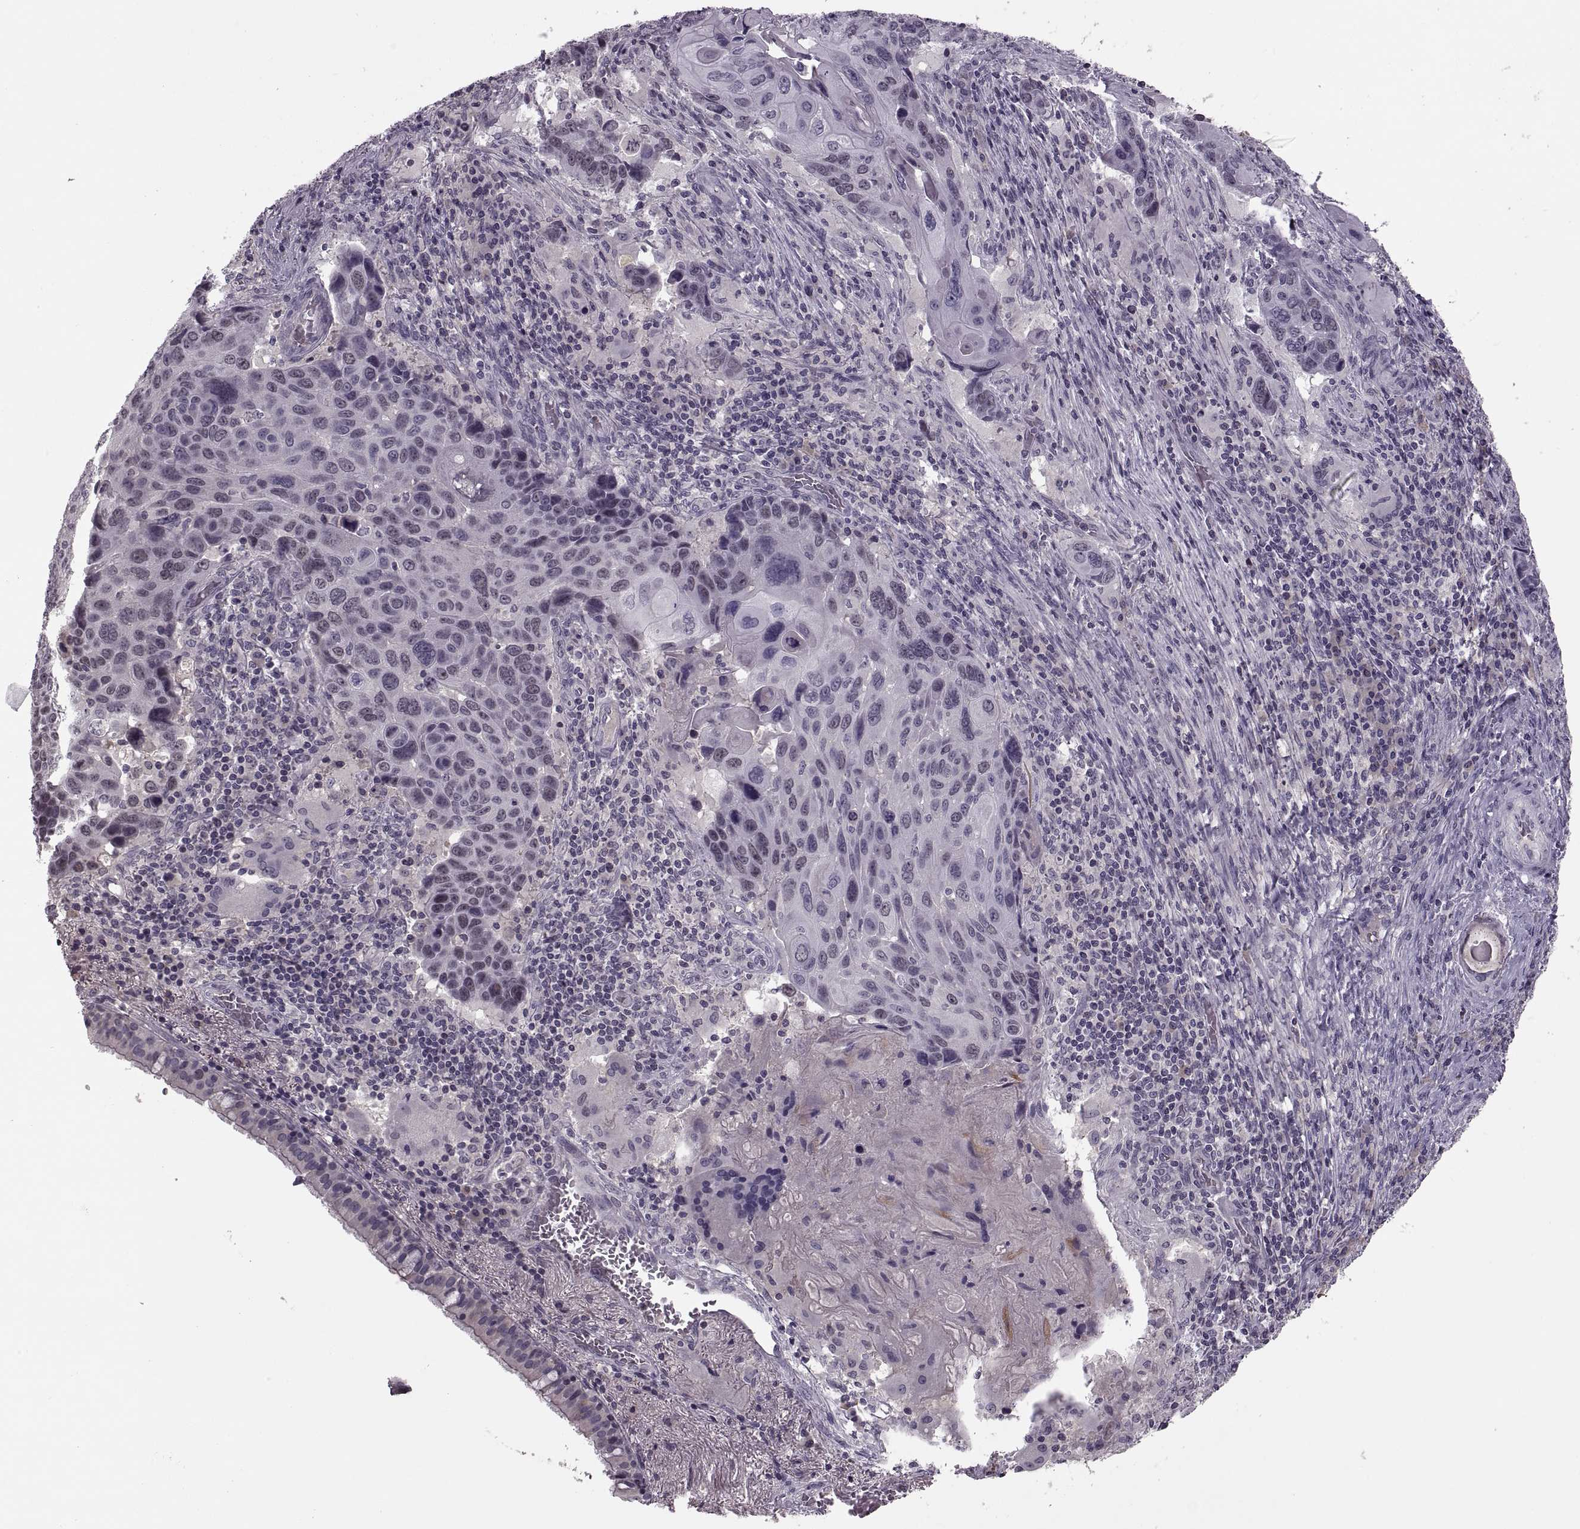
{"staining": {"intensity": "negative", "quantity": "none", "location": "none"}, "tissue": "lung cancer", "cell_type": "Tumor cells", "image_type": "cancer", "snomed": [{"axis": "morphology", "description": "Squamous cell carcinoma, NOS"}, {"axis": "topography", "description": "Lung"}], "caption": "This photomicrograph is of squamous cell carcinoma (lung) stained with immunohistochemistry (IHC) to label a protein in brown with the nuclei are counter-stained blue. There is no positivity in tumor cells.", "gene": "CACNA1F", "patient": {"sex": "male", "age": 68}}